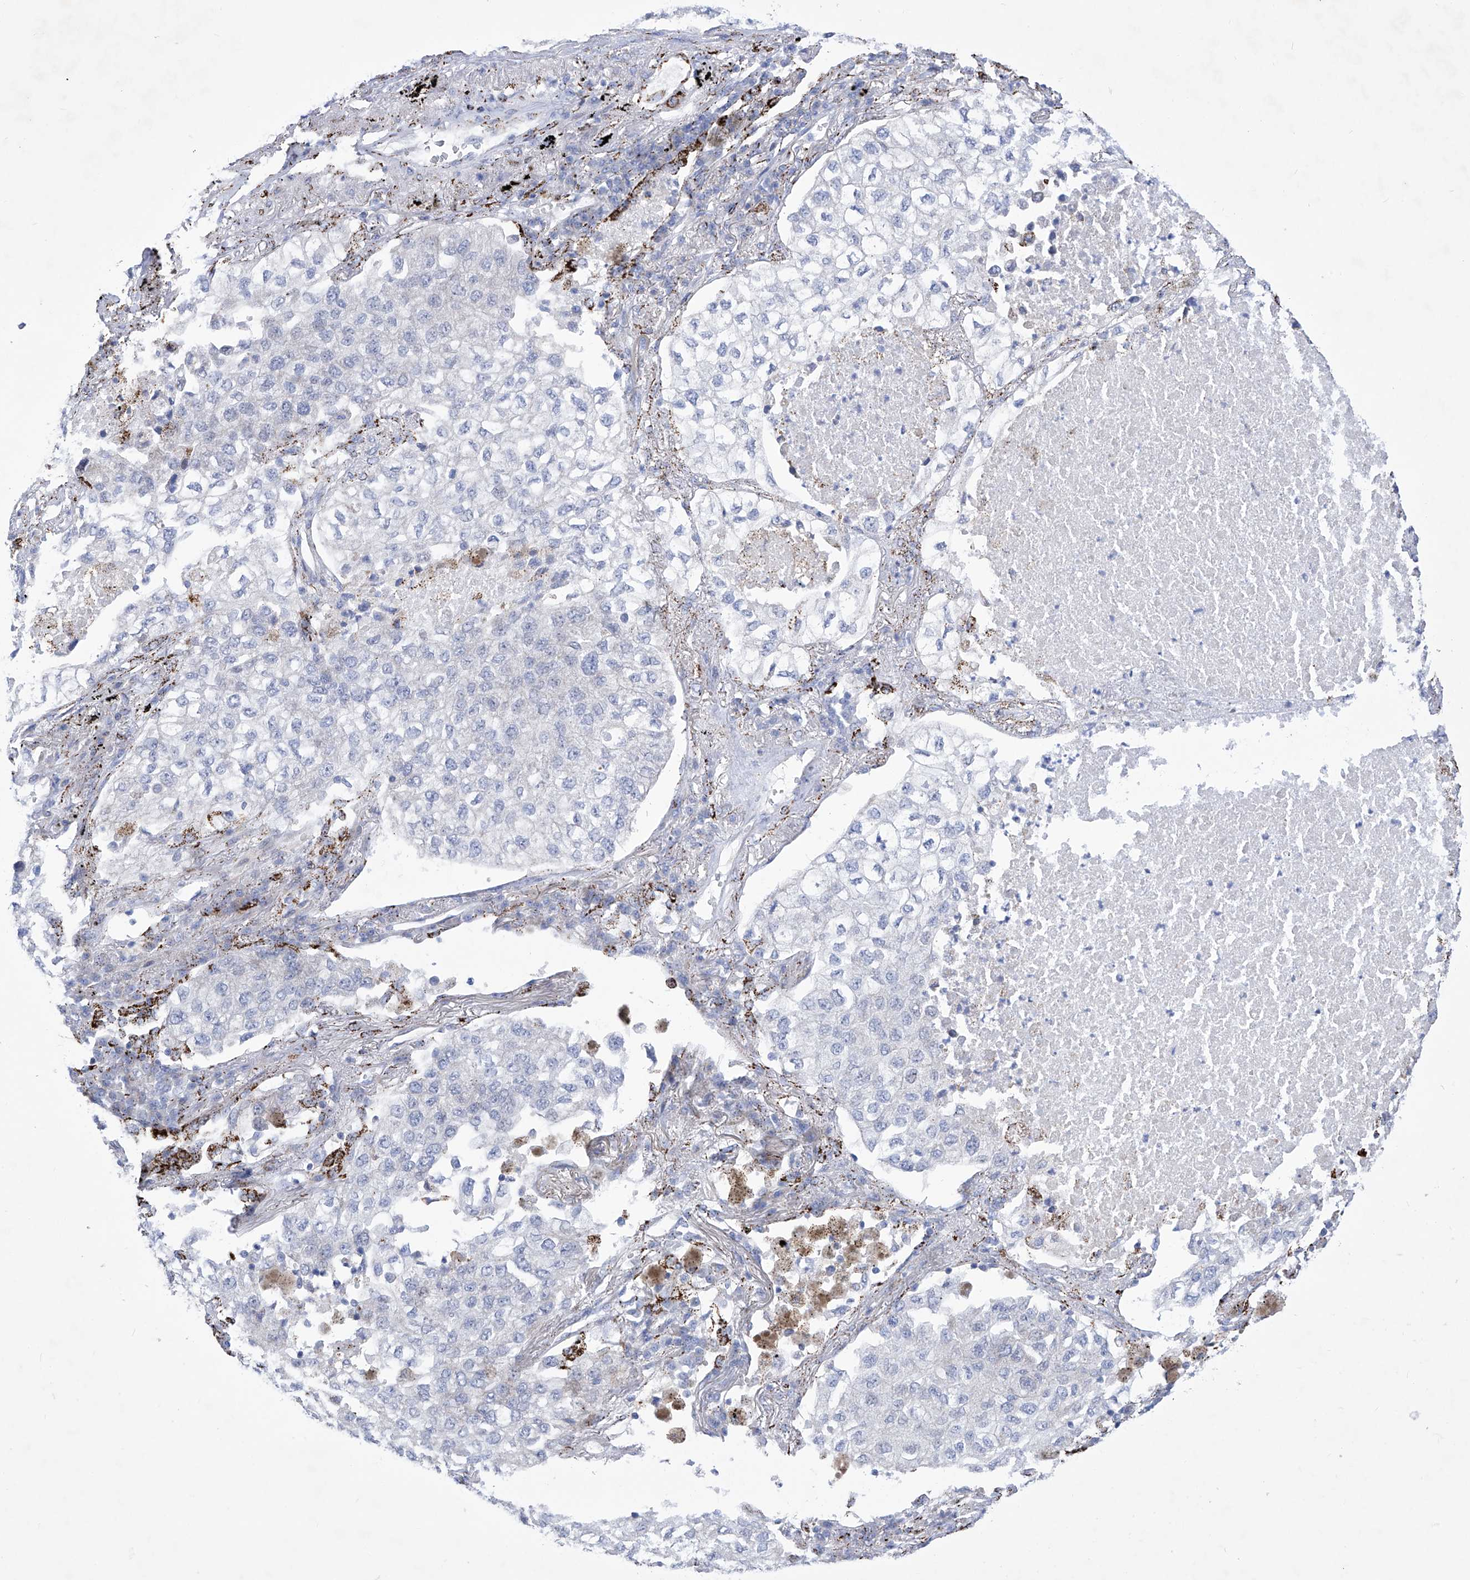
{"staining": {"intensity": "negative", "quantity": "none", "location": "none"}, "tissue": "lung cancer", "cell_type": "Tumor cells", "image_type": "cancer", "snomed": [{"axis": "morphology", "description": "Adenocarcinoma, NOS"}, {"axis": "topography", "description": "Lung"}], "caption": "Tumor cells are negative for brown protein staining in lung cancer.", "gene": "C1orf87", "patient": {"sex": "male", "age": 63}}